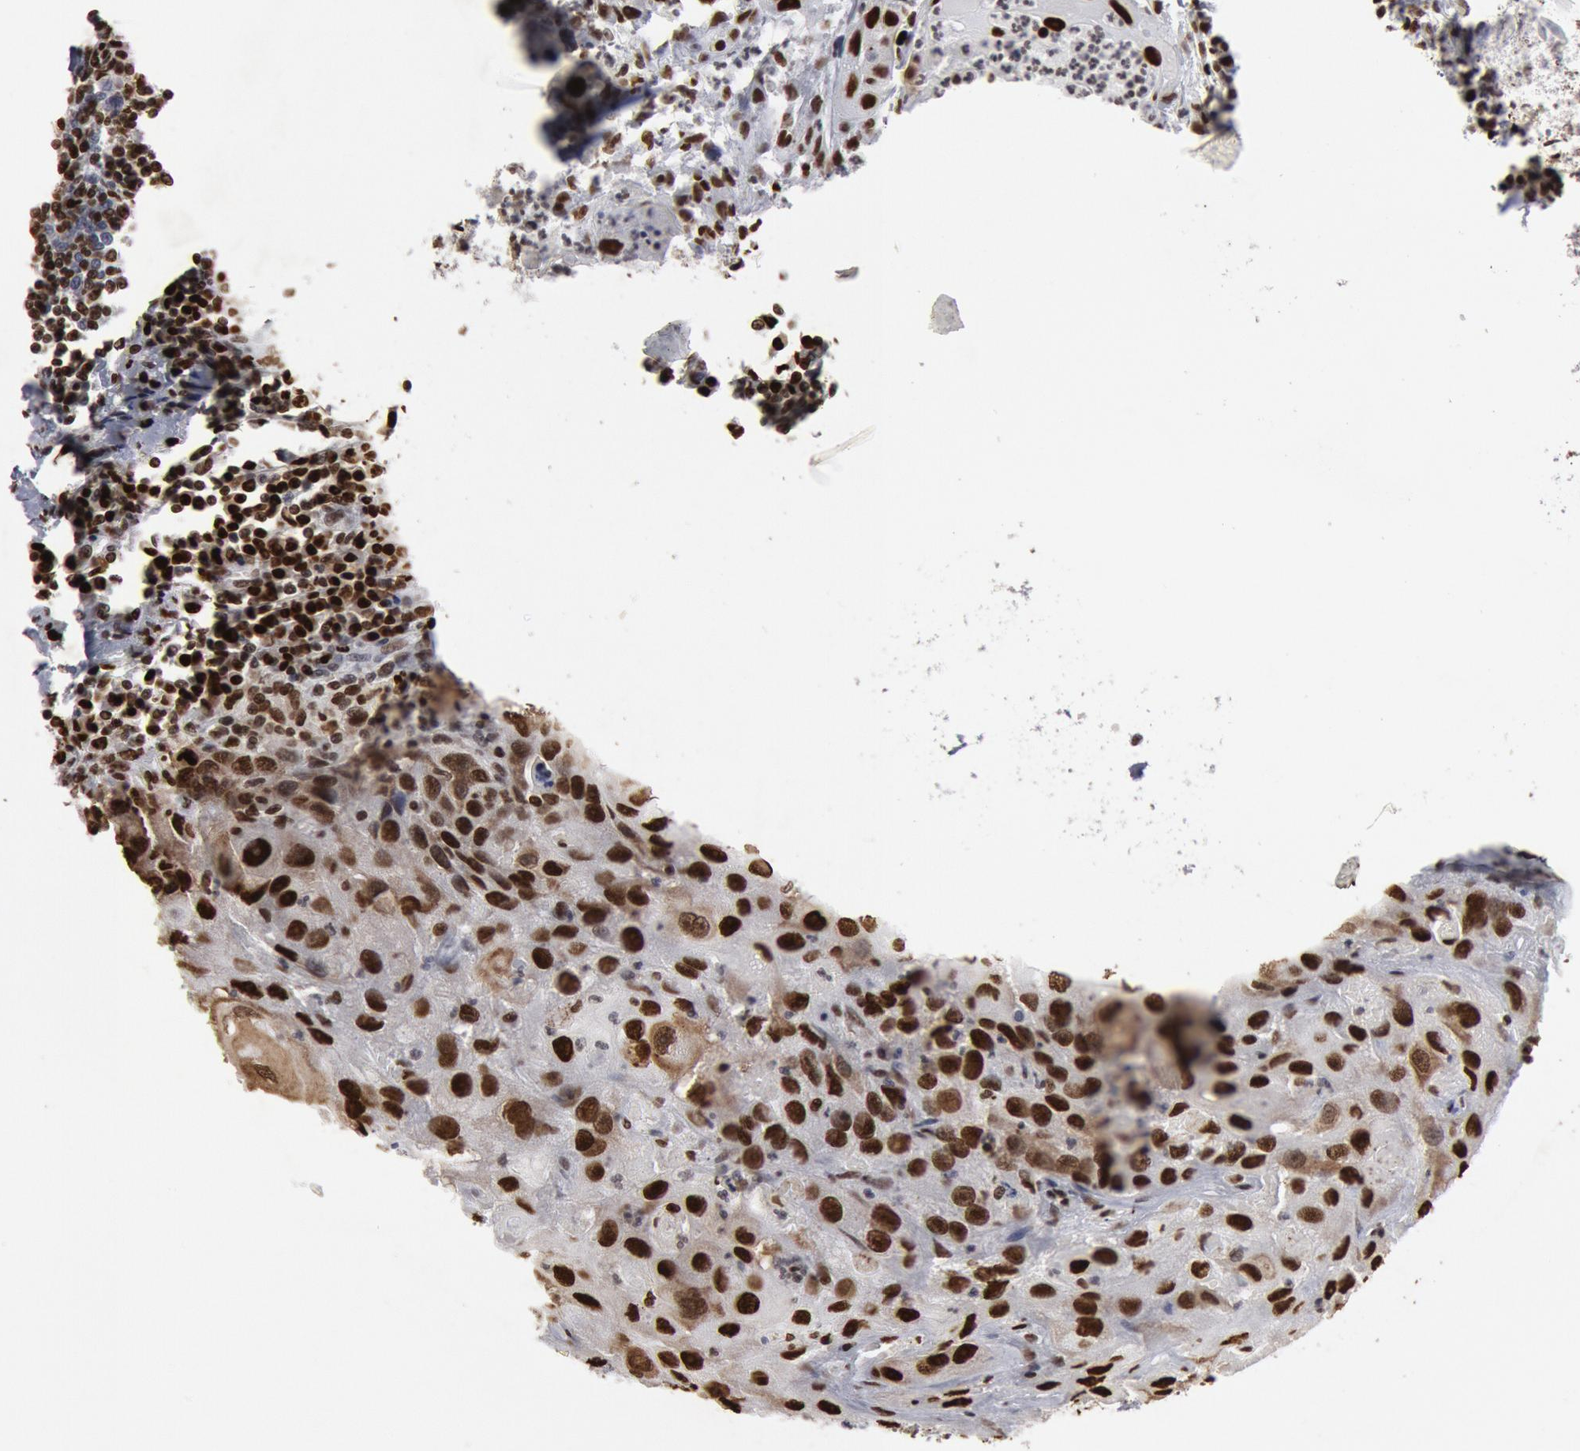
{"staining": {"intensity": "strong", "quantity": ">75%", "location": "nuclear"}, "tissue": "head and neck cancer", "cell_type": "Tumor cells", "image_type": "cancer", "snomed": [{"axis": "morphology", "description": "Squamous cell carcinoma, NOS"}, {"axis": "topography", "description": "Head-Neck"}], "caption": "Immunohistochemistry (IHC) (DAB (3,3'-diaminobenzidine)) staining of human head and neck squamous cell carcinoma shows strong nuclear protein staining in about >75% of tumor cells.", "gene": "SUB1", "patient": {"sex": "male", "age": 64}}